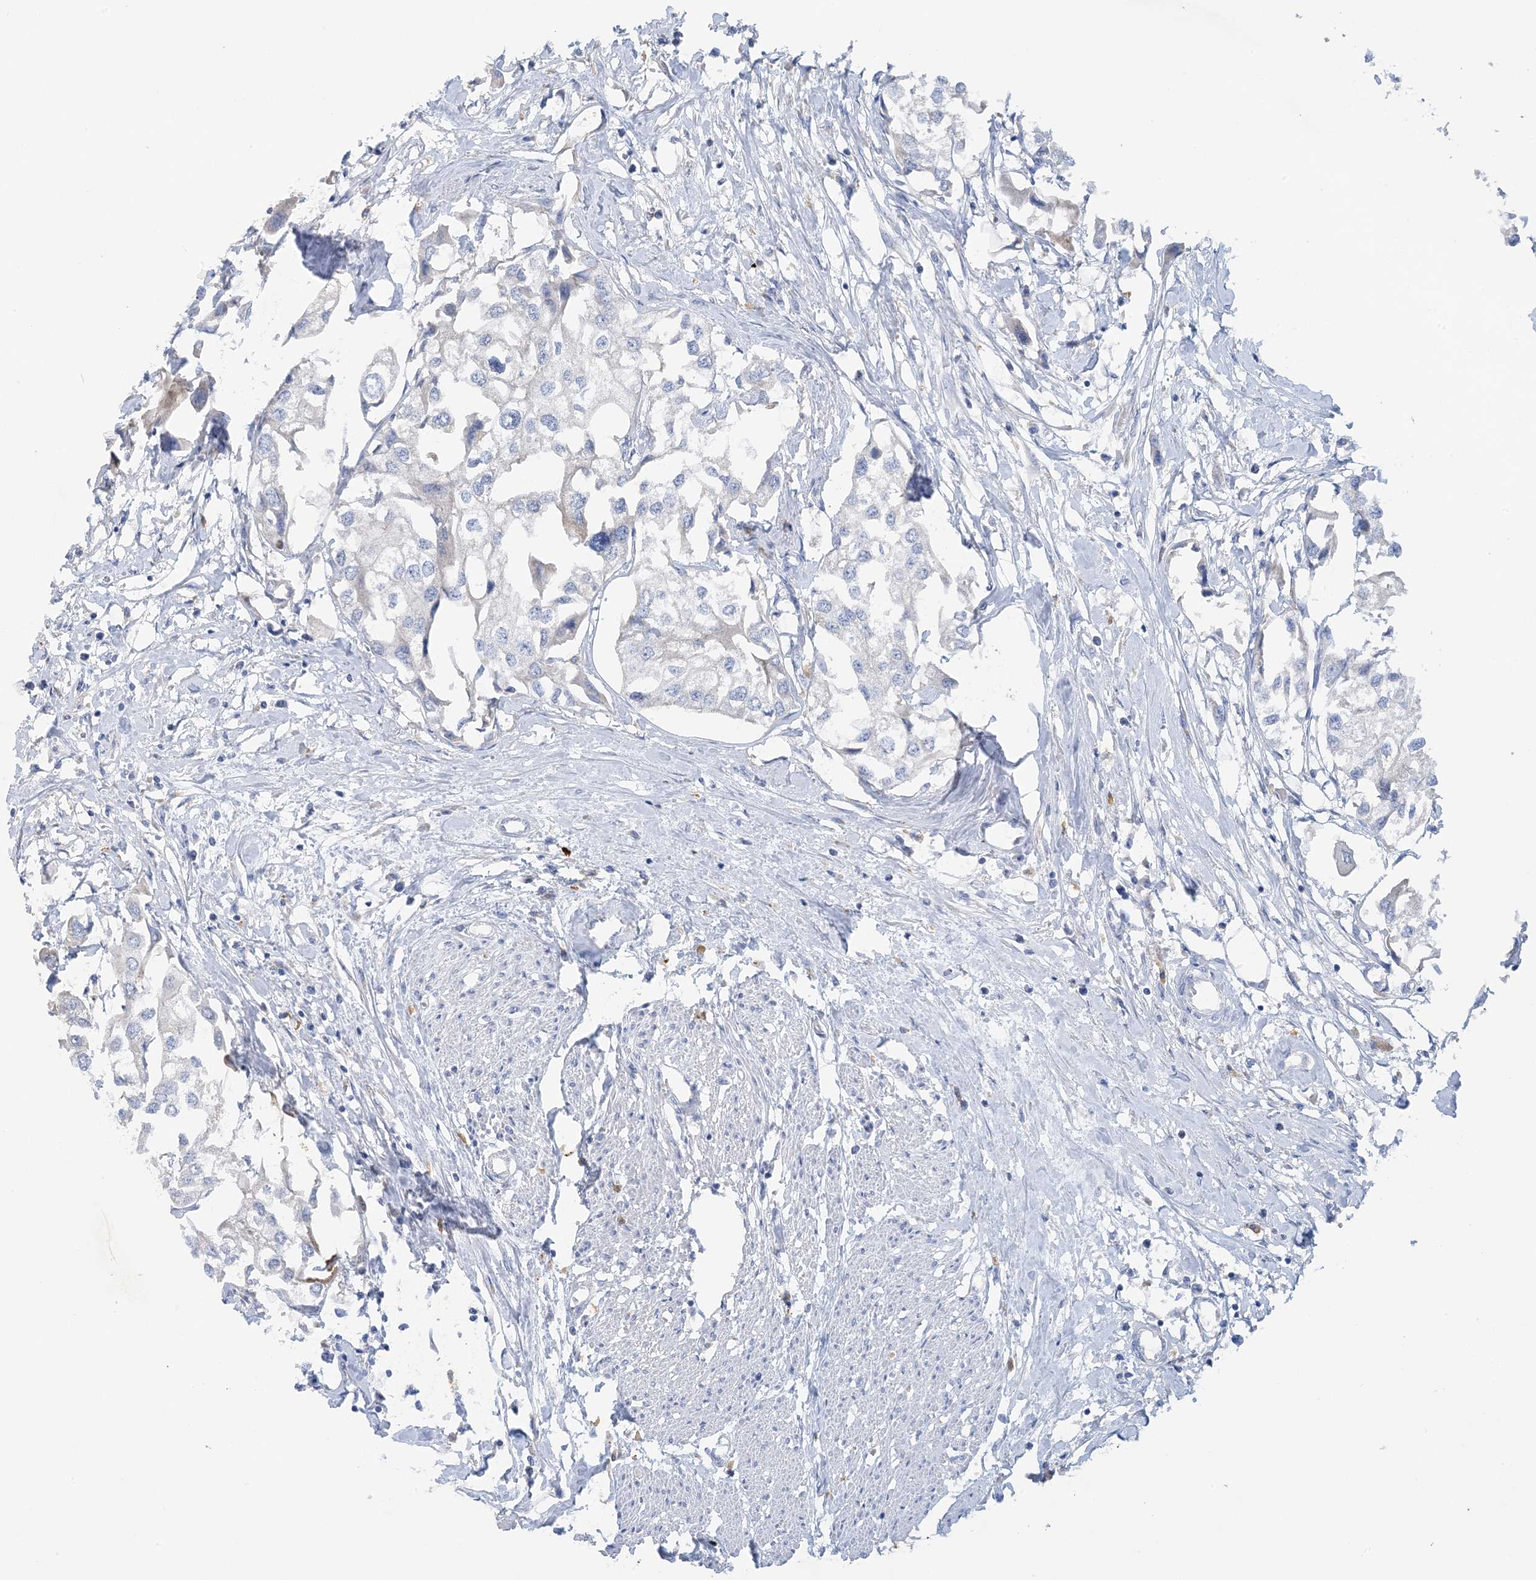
{"staining": {"intensity": "negative", "quantity": "none", "location": "none"}, "tissue": "urothelial cancer", "cell_type": "Tumor cells", "image_type": "cancer", "snomed": [{"axis": "morphology", "description": "Urothelial carcinoma, High grade"}, {"axis": "topography", "description": "Urinary bladder"}], "caption": "DAB (3,3'-diaminobenzidine) immunohistochemical staining of human urothelial cancer shows no significant positivity in tumor cells. (DAB immunohistochemistry (IHC), high magnification).", "gene": "ZCCHC18", "patient": {"sex": "male", "age": 64}}